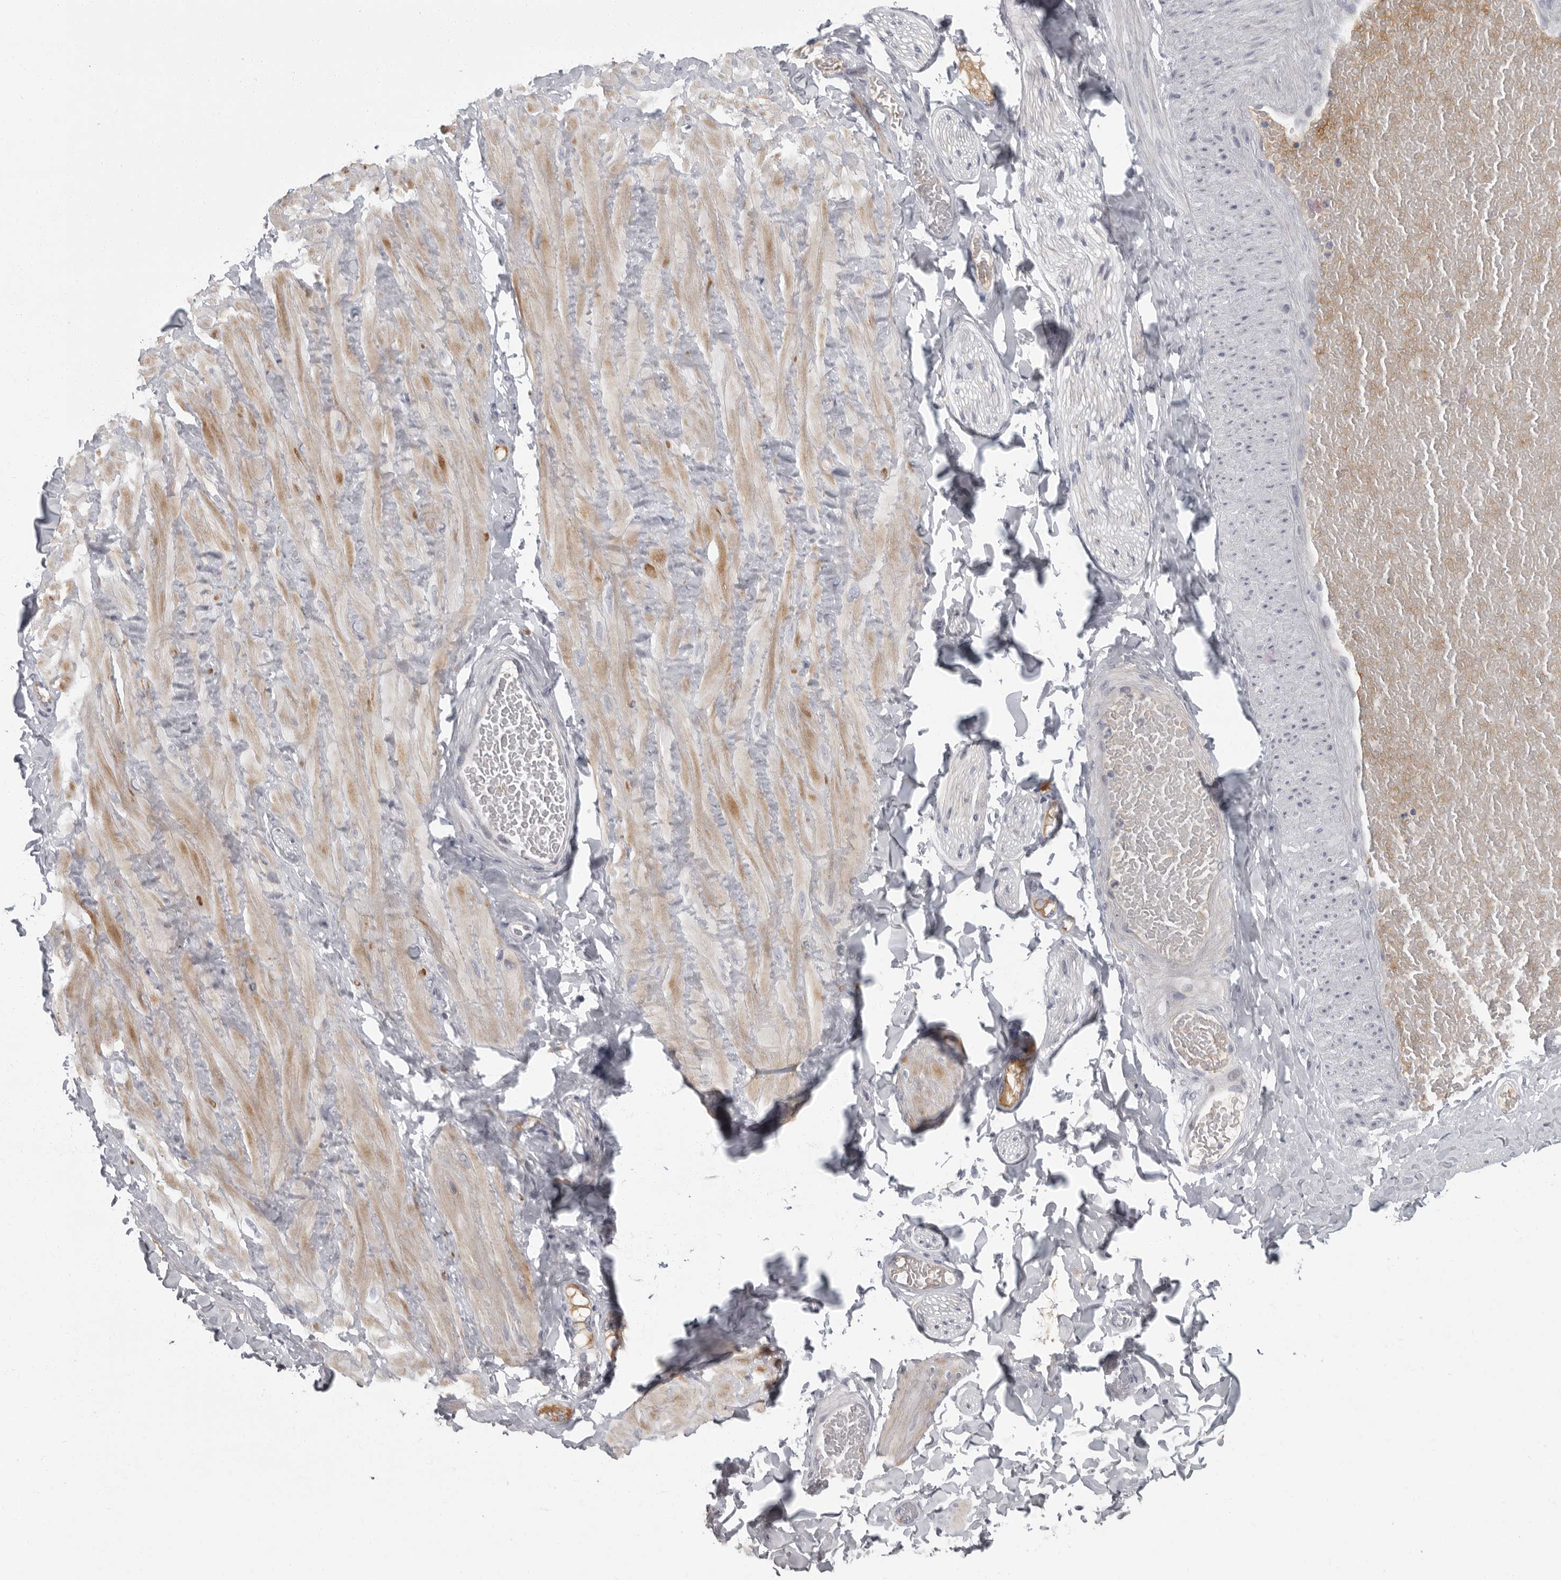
{"staining": {"intensity": "negative", "quantity": "none", "location": "none"}, "tissue": "adipose tissue", "cell_type": "Adipocytes", "image_type": "normal", "snomed": [{"axis": "morphology", "description": "Normal tissue, NOS"}, {"axis": "topography", "description": "Adipose tissue"}, {"axis": "topography", "description": "Vascular tissue"}, {"axis": "topography", "description": "Peripheral nerve tissue"}], "caption": "The photomicrograph exhibits no staining of adipocytes in benign adipose tissue. Nuclei are stained in blue.", "gene": "SLC25A39", "patient": {"sex": "male", "age": 25}}